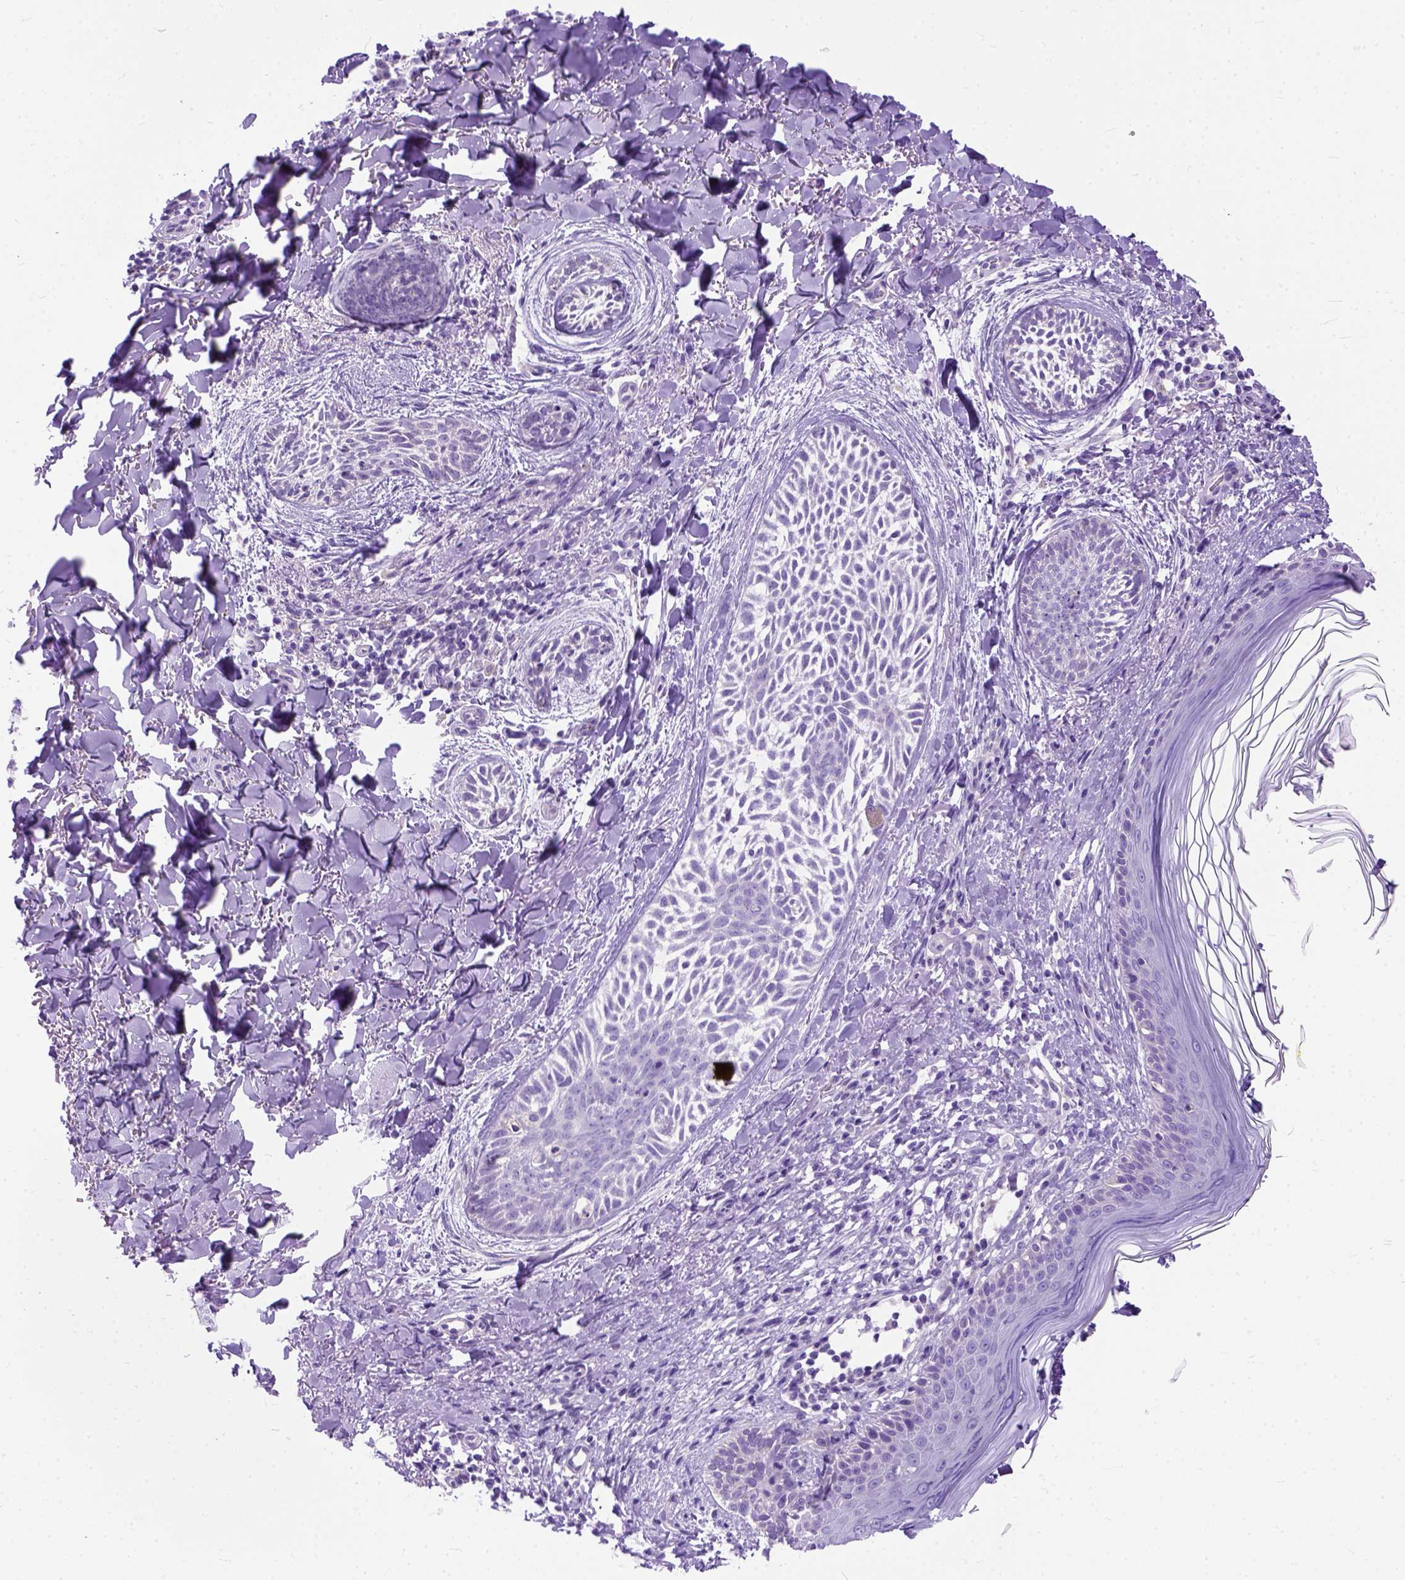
{"staining": {"intensity": "negative", "quantity": "none", "location": "none"}, "tissue": "skin cancer", "cell_type": "Tumor cells", "image_type": "cancer", "snomed": [{"axis": "morphology", "description": "Basal cell carcinoma"}, {"axis": "topography", "description": "Skin"}], "caption": "Basal cell carcinoma (skin) was stained to show a protein in brown. There is no significant staining in tumor cells.", "gene": "ODAD3", "patient": {"sex": "female", "age": 68}}